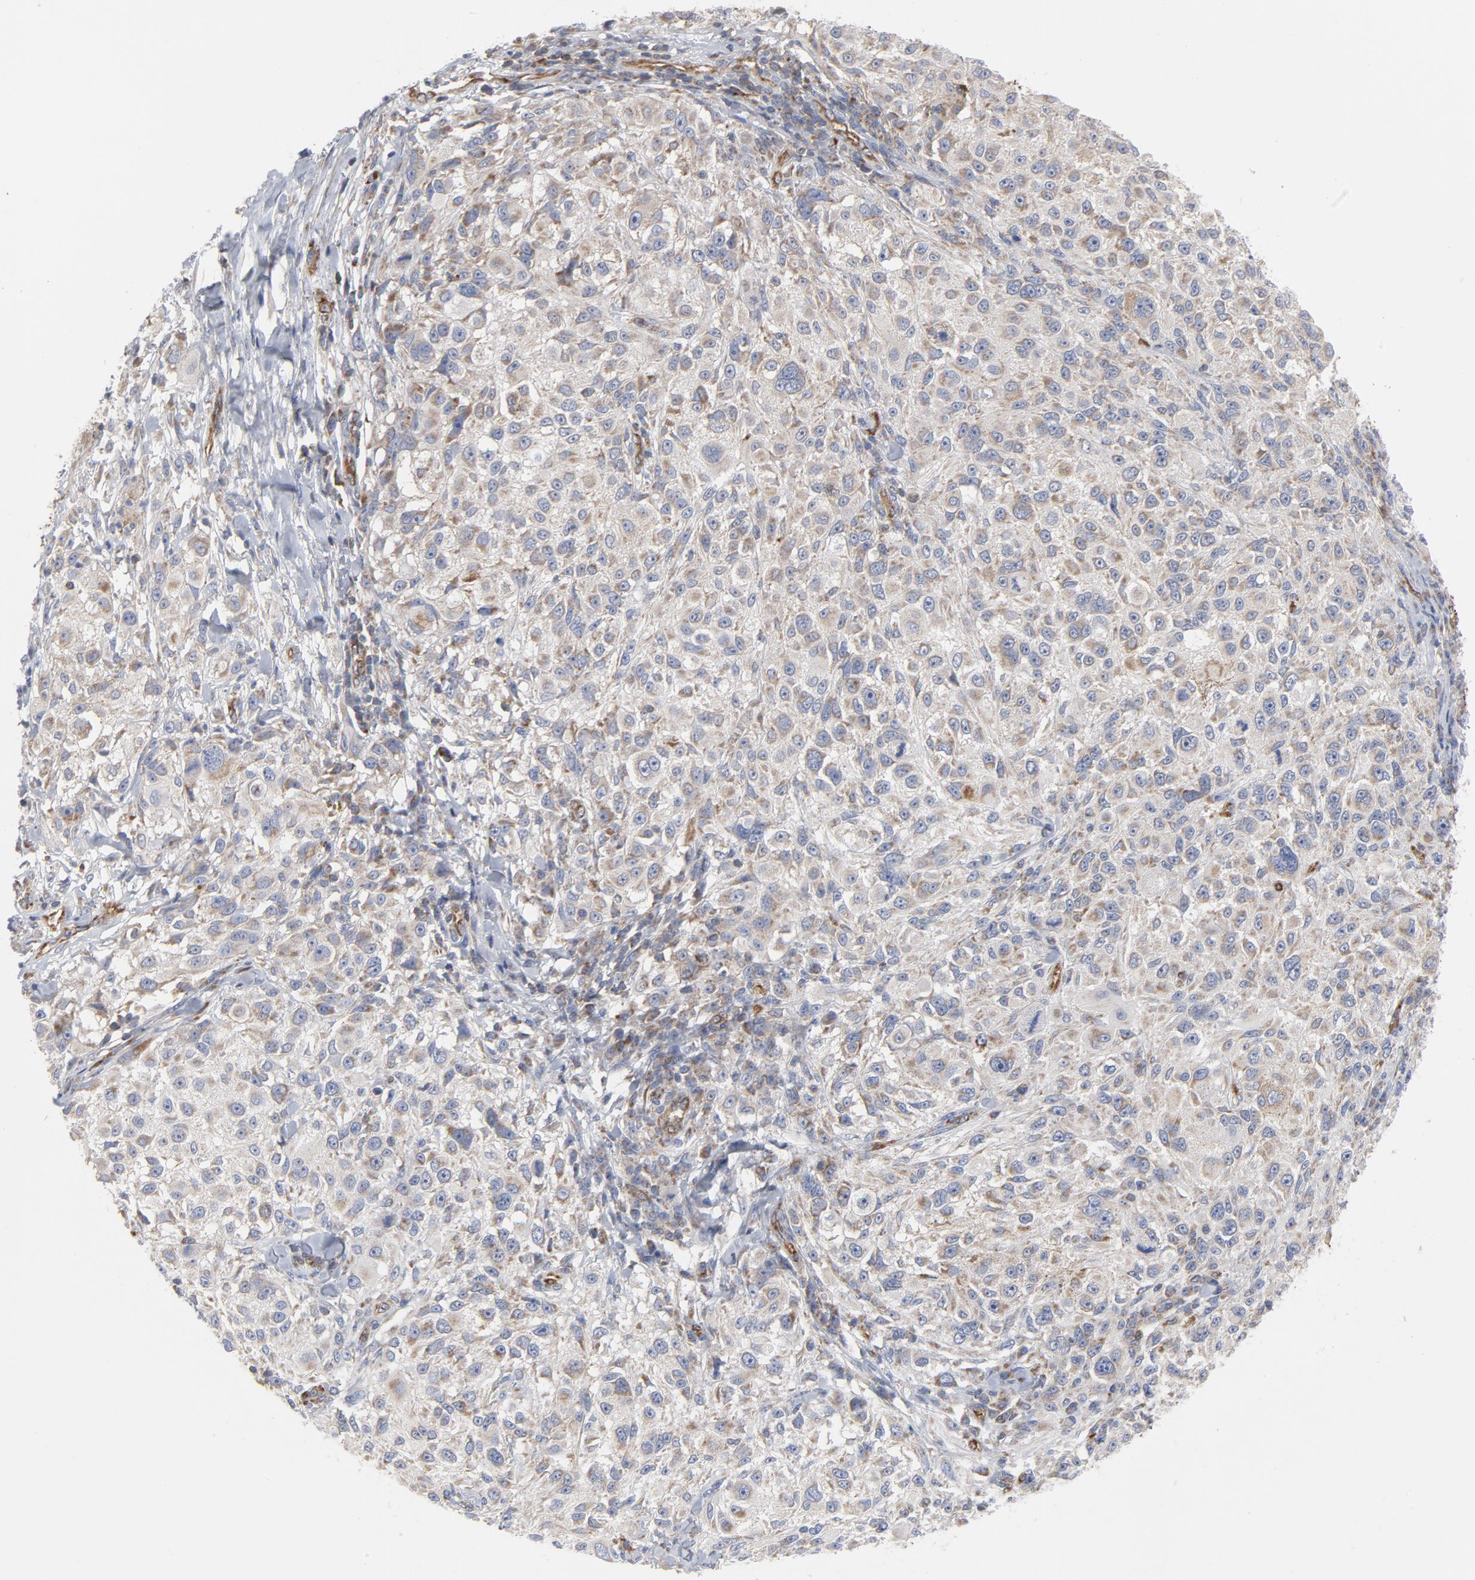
{"staining": {"intensity": "weak", "quantity": ">75%", "location": "cytoplasmic/membranous"}, "tissue": "melanoma", "cell_type": "Tumor cells", "image_type": "cancer", "snomed": [{"axis": "morphology", "description": "Necrosis, NOS"}, {"axis": "morphology", "description": "Malignant melanoma, NOS"}, {"axis": "topography", "description": "Skin"}], "caption": "Protein analysis of malignant melanoma tissue demonstrates weak cytoplasmic/membranous staining in about >75% of tumor cells. Using DAB (3,3'-diaminobenzidine) (brown) and hematoxylin (blue) stains, captured at high magnification using brightfield microscopy.", "gene": "OXA1L", "patient": {"sex": "female", "age": 87}}